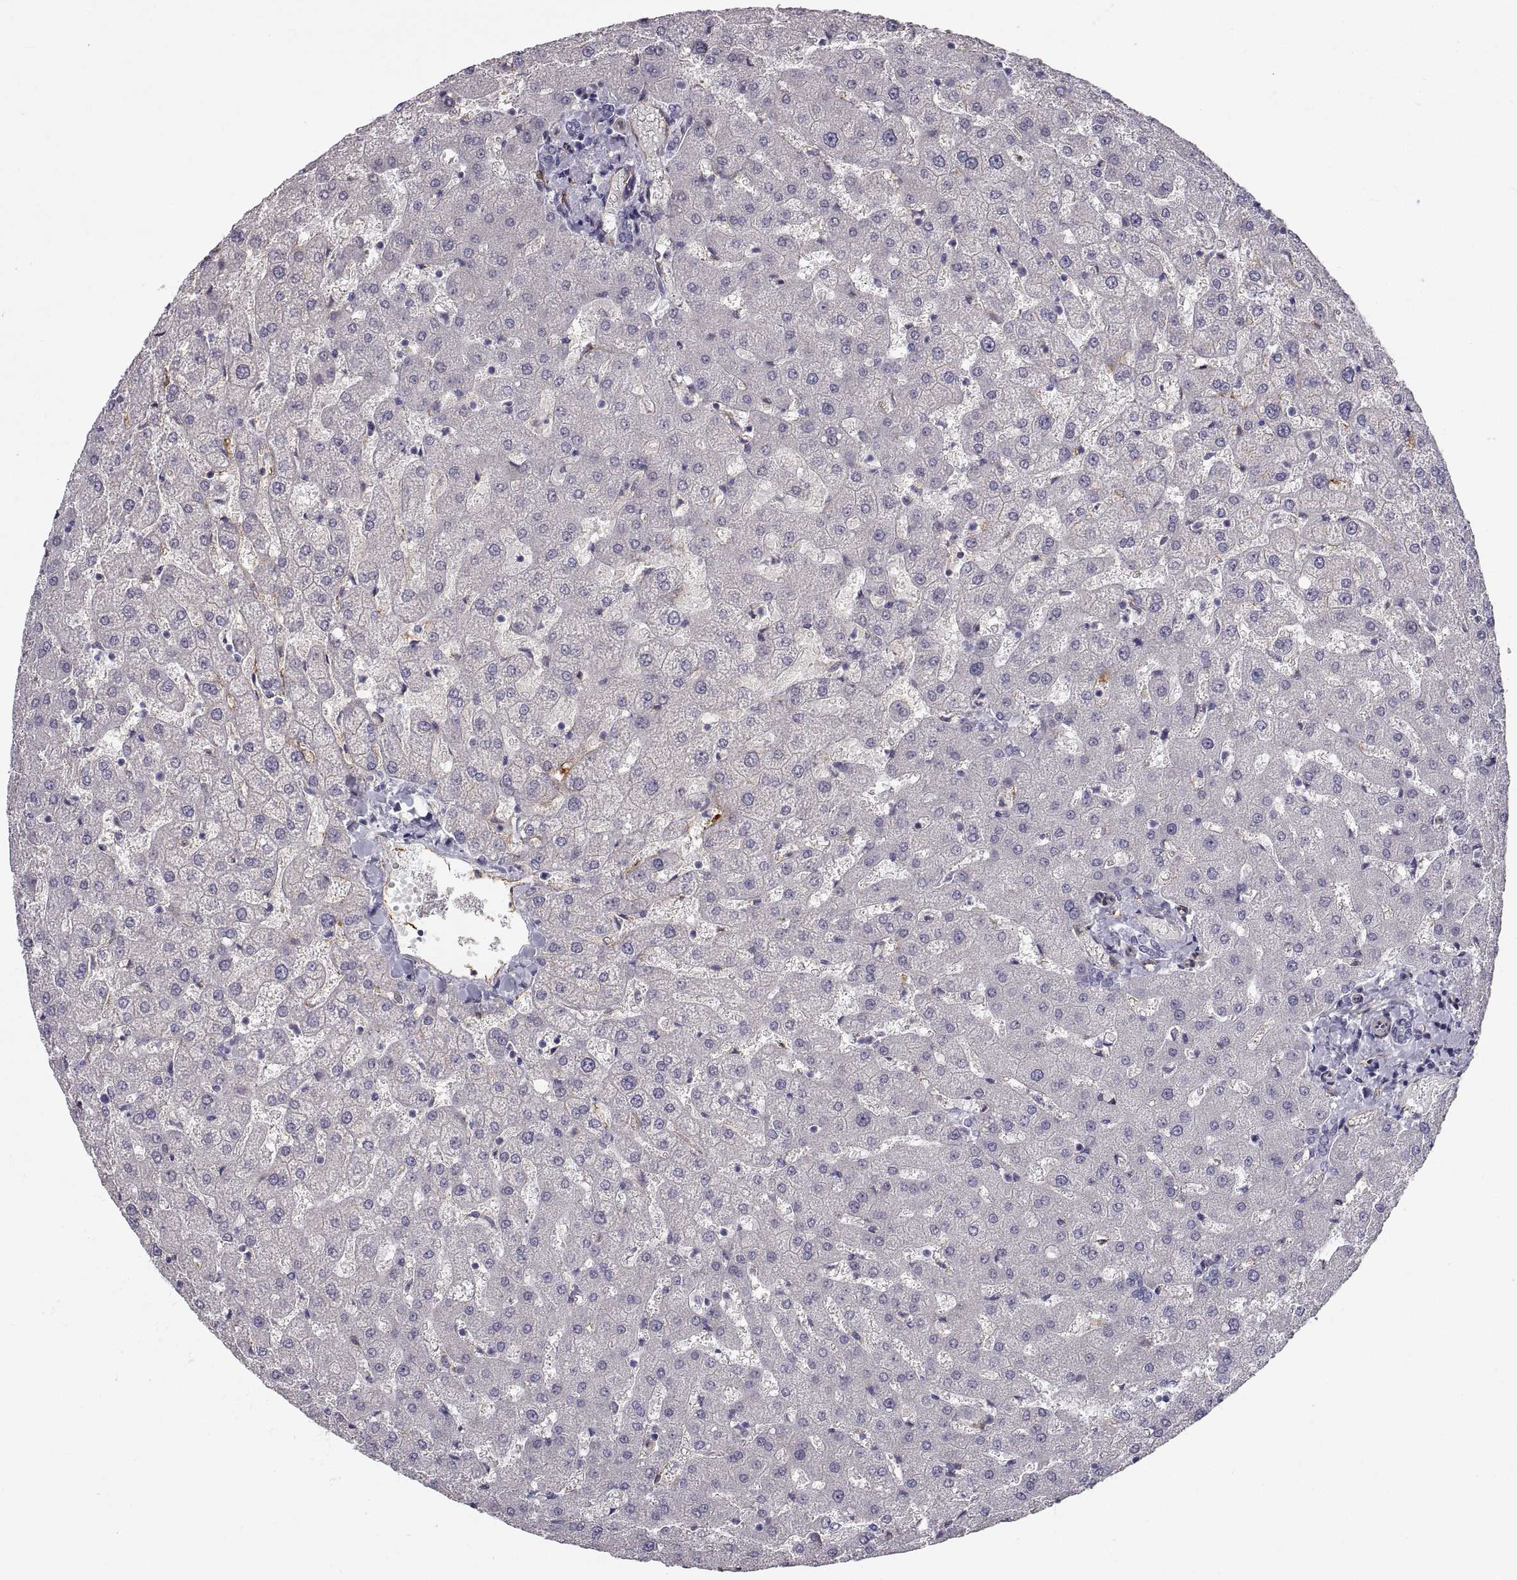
{"staining": {"intensity": "negative", "quantity": "none", "location": "none"}, "tissue": "liver", "cell_type": "Cholangiocytes", "image_type": "normal", "snomed": [{"axis": "morphology", "description": "Normal tissue, NOS"}, {"axis": "topography", "description": "Liver"}], "caption": "DAB (3,3'-diaminobenzidine) immunohistochemical staining of unremarkable liver reveals no significant staining in cholangiocytes. (Immunohistochemistry, brightfield microscopy, high magnification).", "gene": "PGM5", "patient": {"sex": "female", "age": 50}}